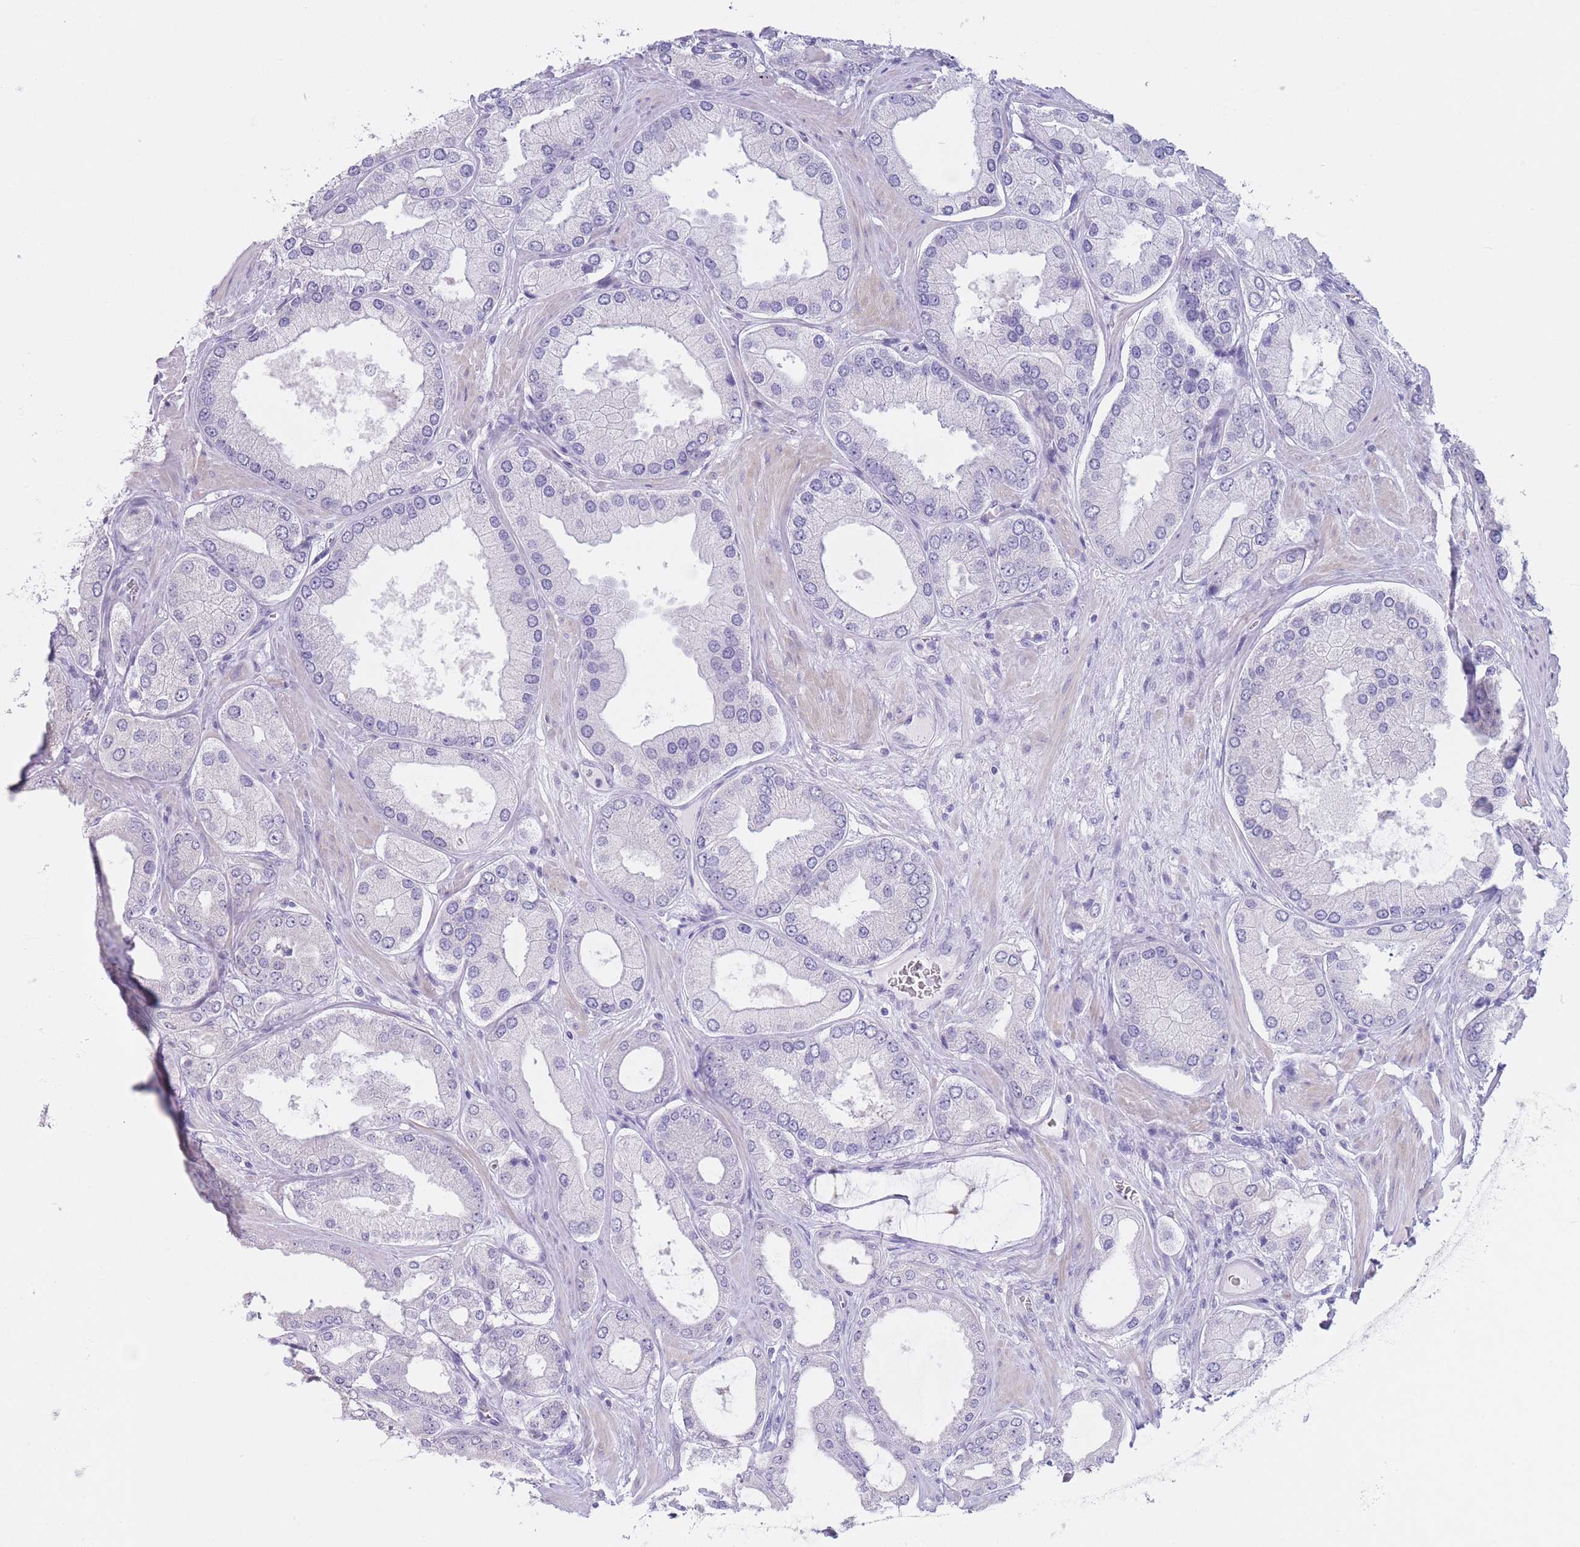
{"staining": {"intensity": "negative", "quantity": "none", "location": "none"}, "tissue": "prostate cancer", "cell_type": "Tumor cells", "image_type": "cancer", "snomed": [{"axis": "morphology", "description": "Adenocarcinoma, Low grade"}, {"axis": "topography", "description": "Prostate"}], "caption": "Prostate adenocarcinoma (low-grade) stained for a protein using immunohistochemistry (IHC) reveals no expression tumor cells.", "gene": "CD37", "patient": {"sex": "male", "age": 42}}